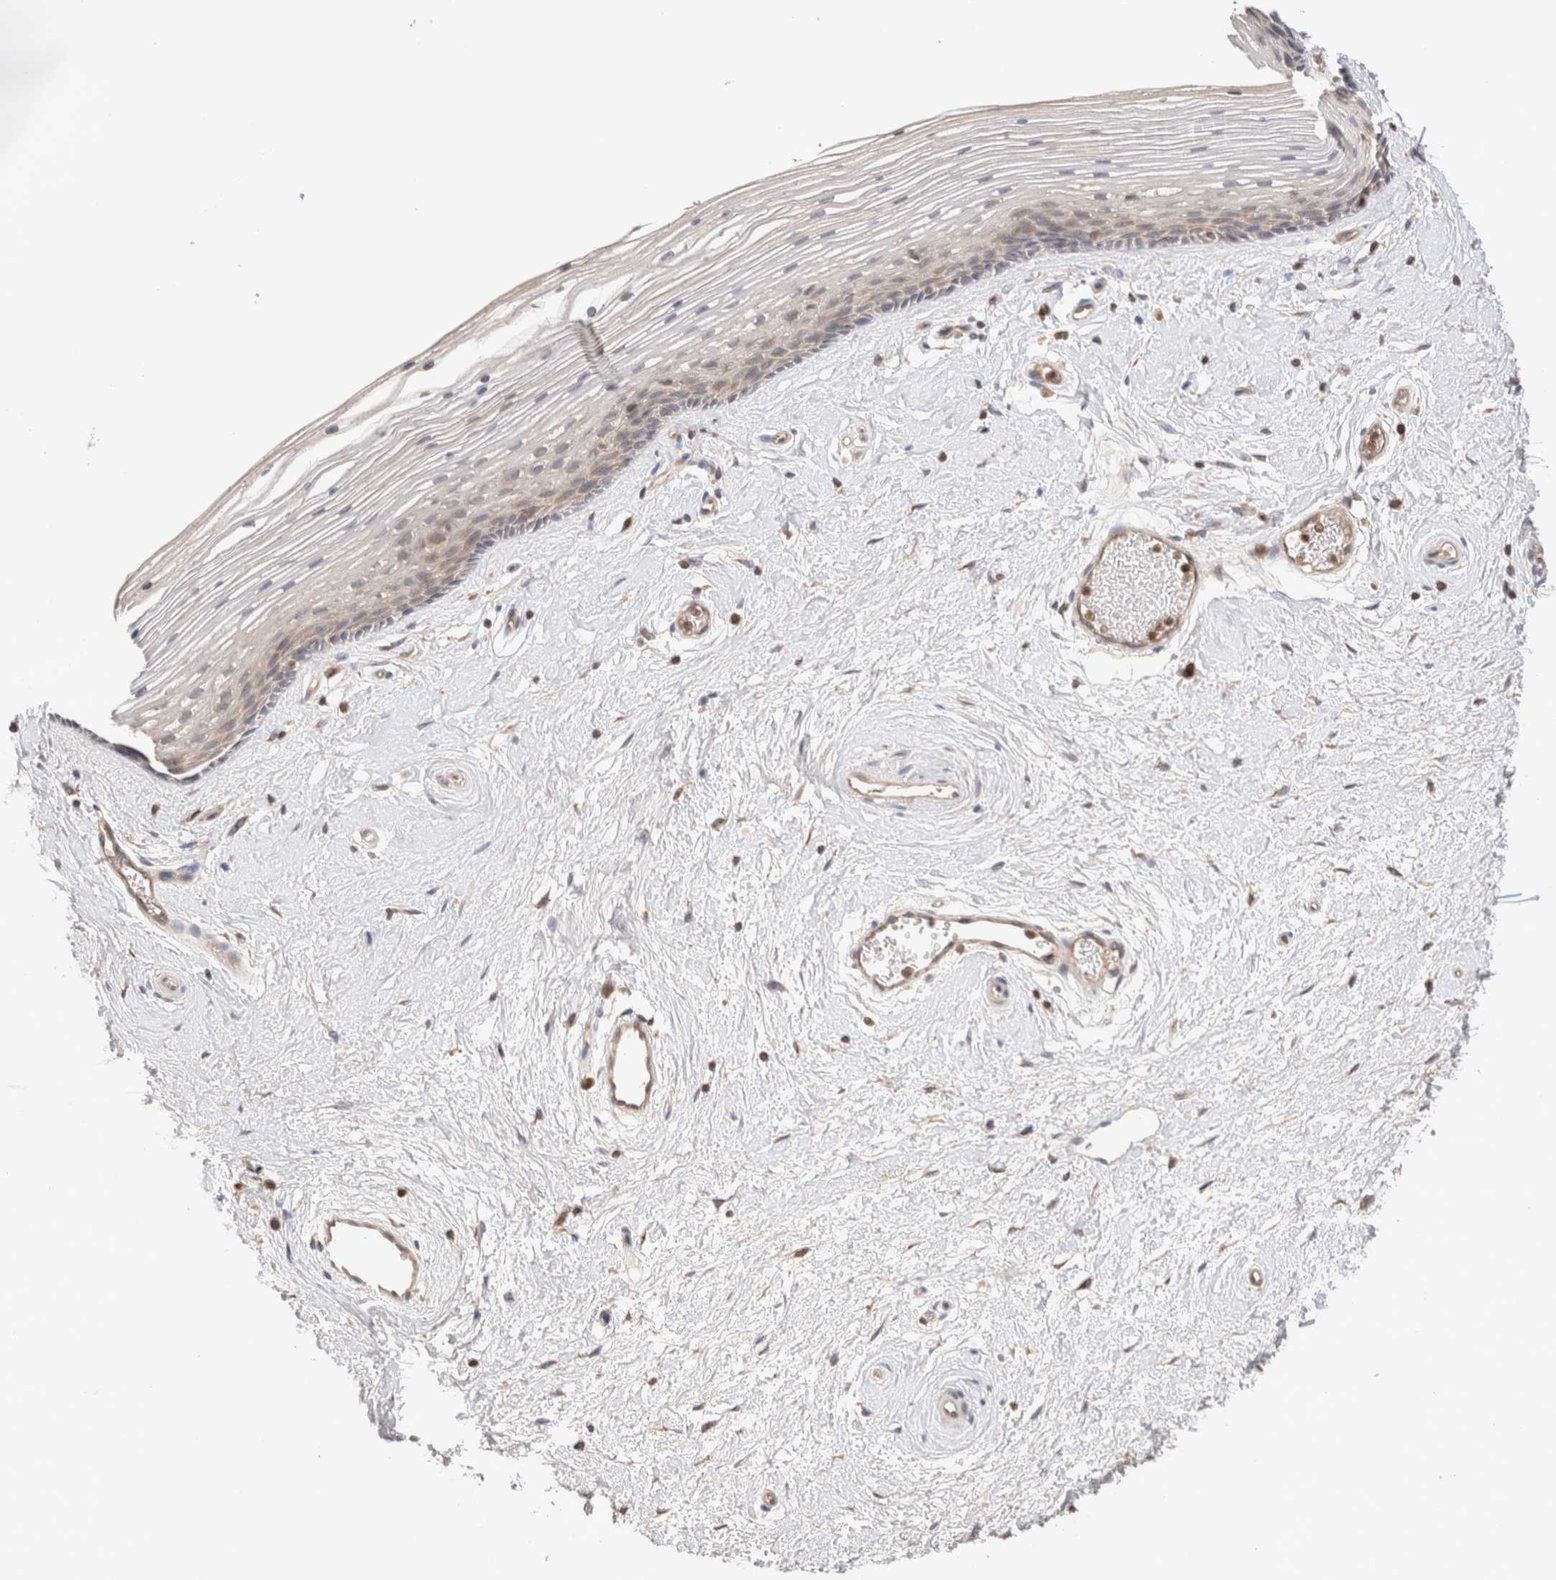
{"staining": {"intensity": "weak", "quantity": "<25%", "location": "cytoplasmic/membranous"}, "tissue": "vagina", "cell_type": "Squamous epithelial cells", "image_type": "normal", "snomed": [{"axis": "morphology", "description": "Normal tissue, NOS"}, {"axis": "topography", "description": "Vagina"}], "caption": "Squamous epithelial cells show no significant positivity in normal vagina. Nuclei are stained in blue.", "gene": "SIKE1", "patient": {"sex": "female", "age": 46}}